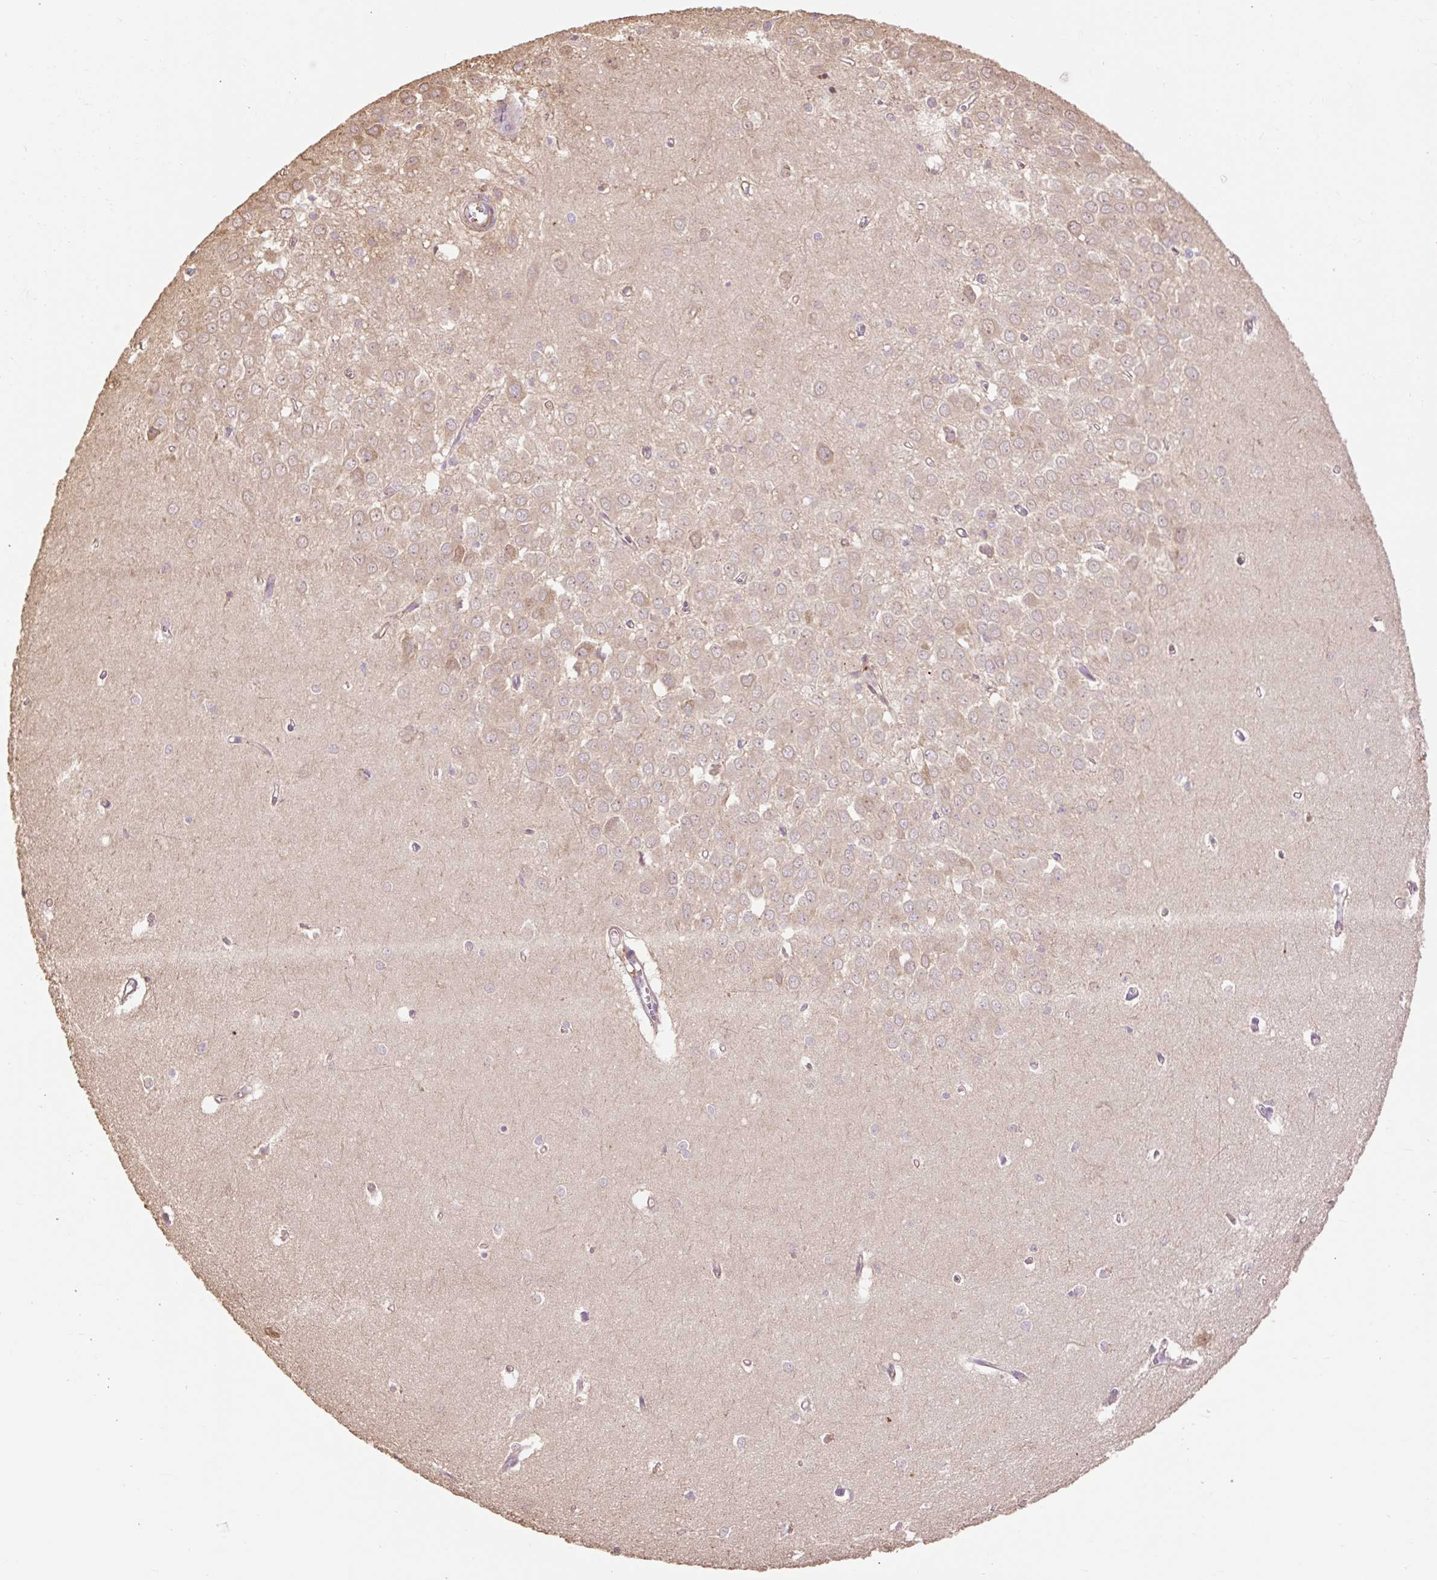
{"staining": {"intensity": "weak", "quantity": "<25%", "location": "cytoplasmic/membranous"}, "tissue": "hippocampus", "cell_type": "Glial cells", "image_type": "normal", "snomed": [{"axis": "morphology", "description": "Normal tissue, NOS"}, {"axis": "topography", "description": "Hippocampus"}], "caption": "An IHC photomicrograph of unremarkable hippocampus is shown. There is no staining in glial cells of hippocampus.", "gene": "DESI1", "patient": {"sex": "female", "age": 64}}